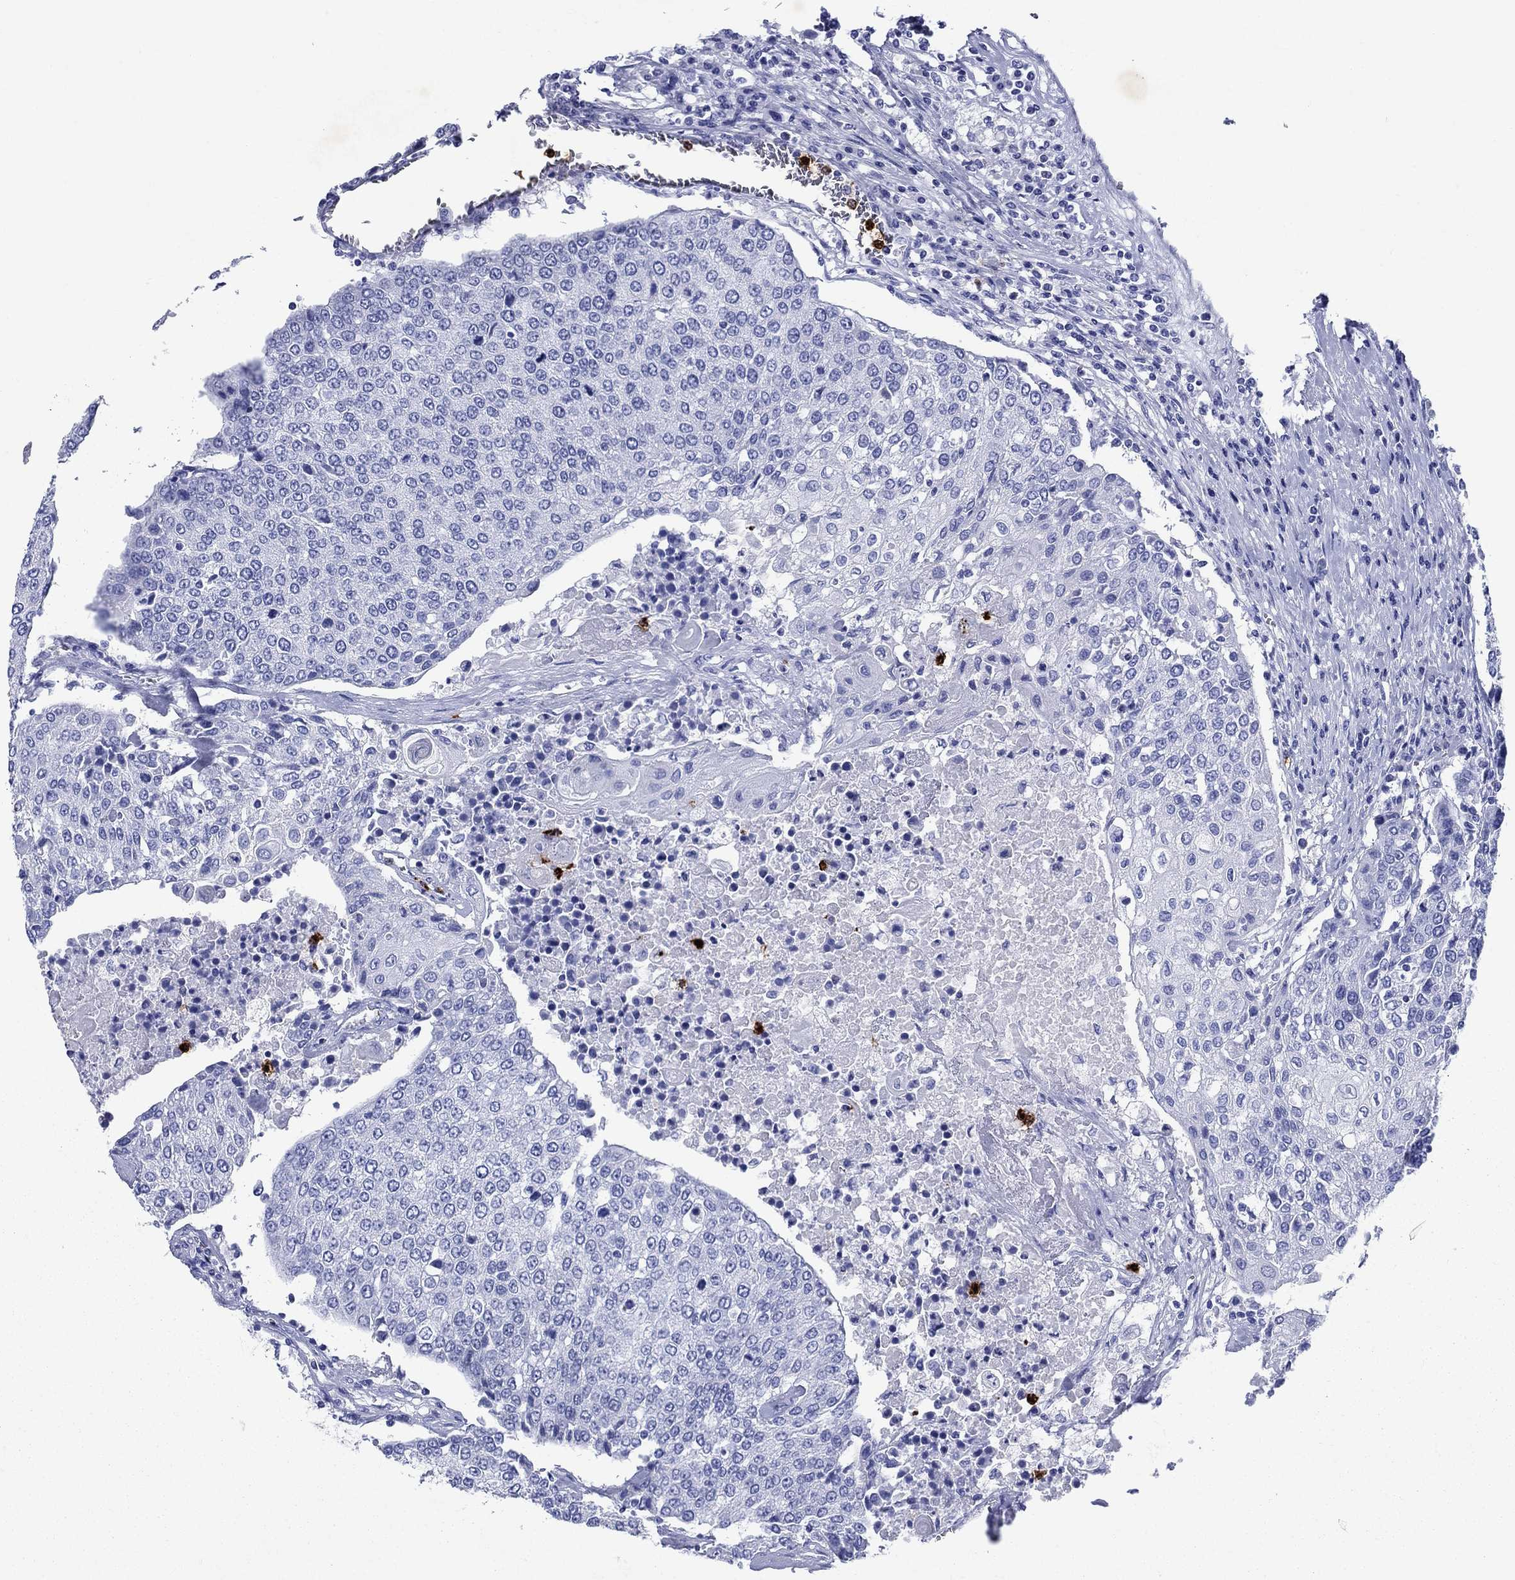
{"staining": {"intensity": "negative", "quantity": "none", "location": "none"}, "tissue": "urothelial cancer", "cell_type": "Tumor cells", "image_type": "cancer", "snomed": [{"axis": "morphology", "description": "Urothelial carcinoma, High grade"}, {"axis": "topography", "description": "Urinary bladder"}], "caption": "There is no significant staining in tumor cells of urothelial cancer.", "gene": "AZU1", "patient": {"sex": "female", "age": 85}}